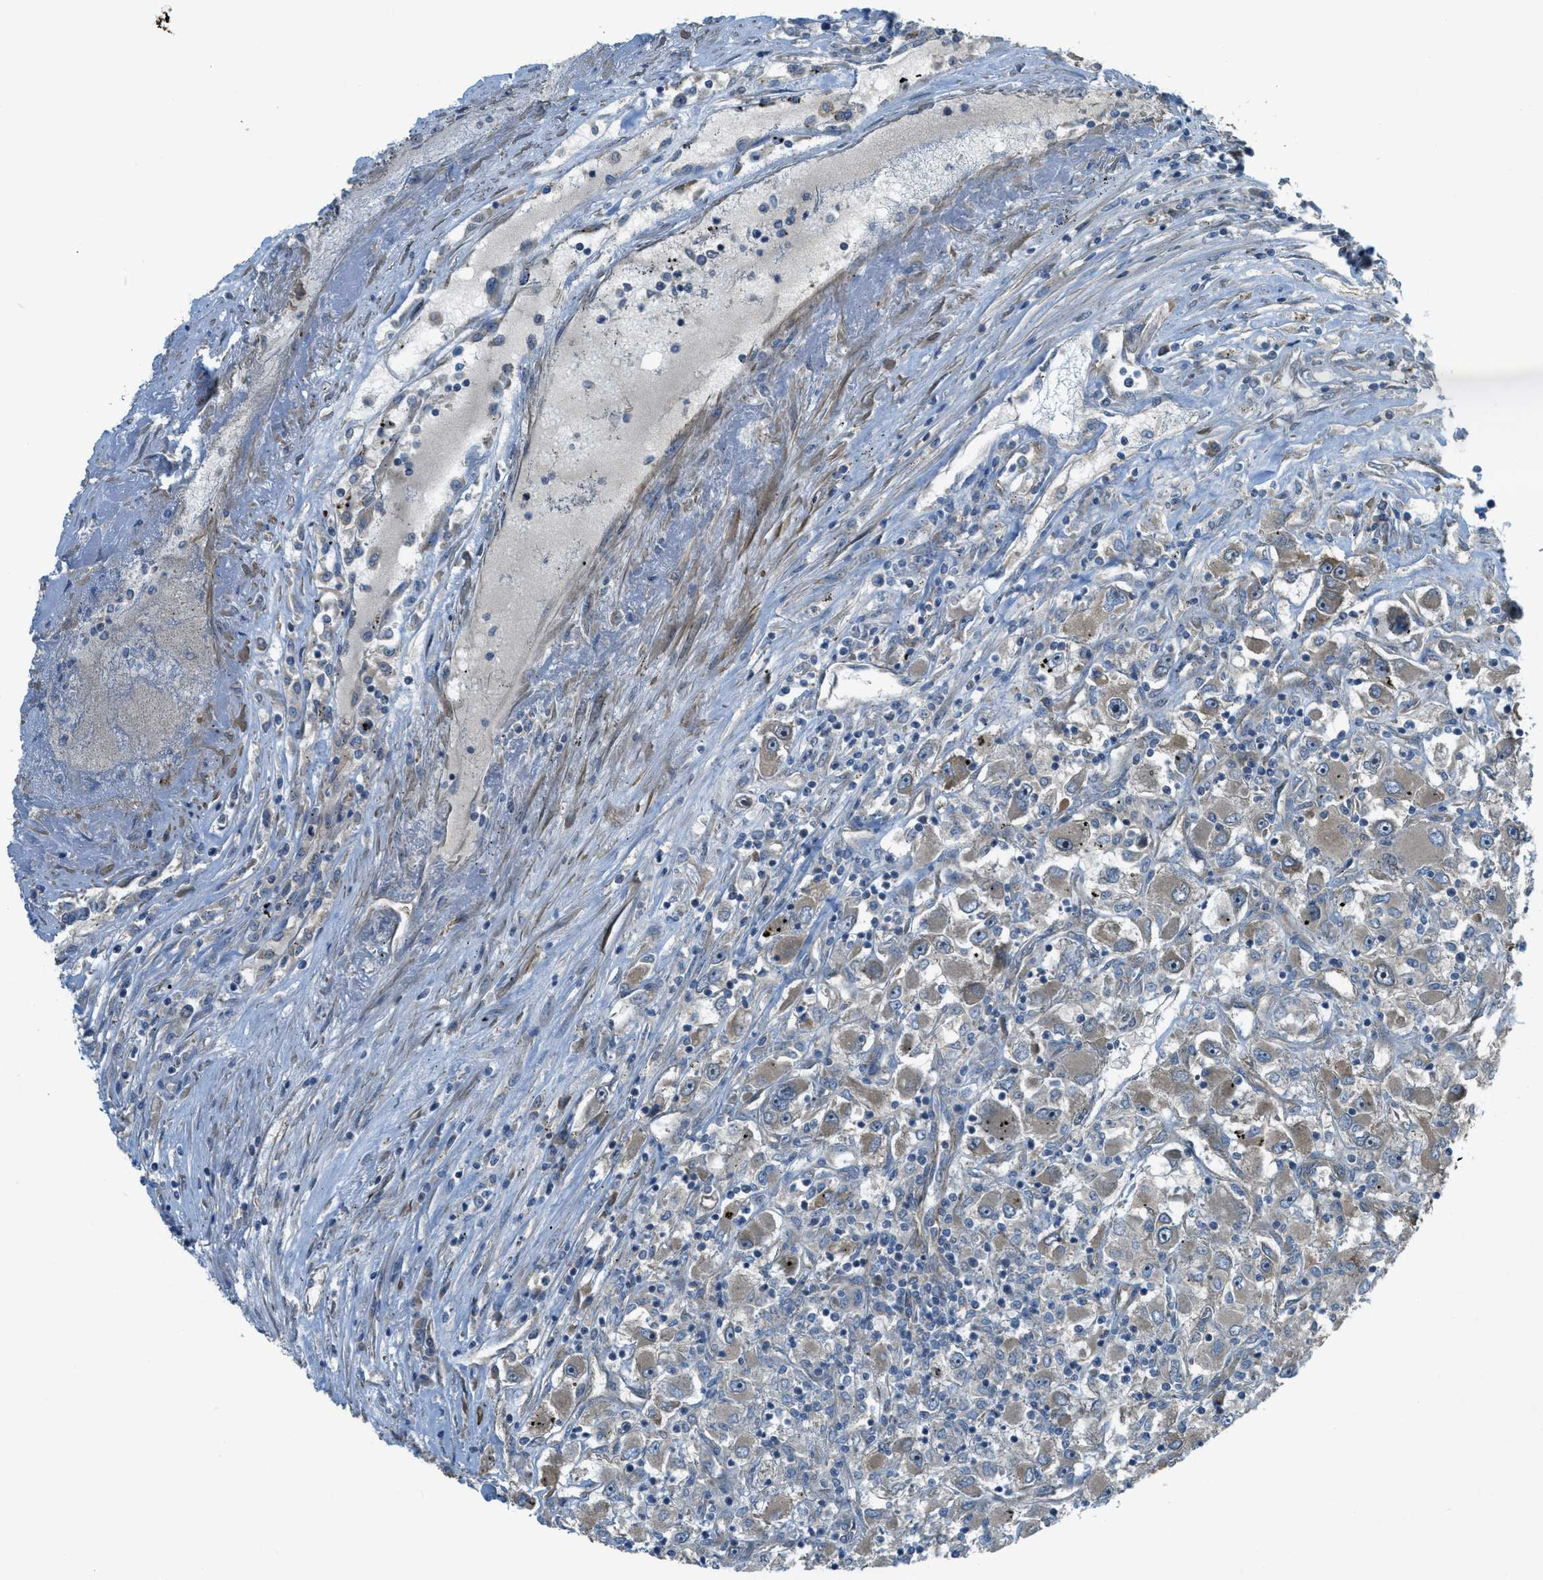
{"staining": {"intensity": "weak", "quantity": ">75%", "location": "cytoplasmic/membranous"}, "tissue": "renal cancer", "cell_type": "Tumor cells", "image_type": "cancer", "snomed": [{"axis": "morphology", "description": "Adenocarcinoma, NOS"}, {"axis": "topography", "description": "Kidney"}], "caption": "Renal cancer tissue exhibits weak cytoplasmic/membranous staining in approximately >75% of tumor cells, visualized by immunohistochemistry.", "gene": "VEZT", "patient": {"sex": "female", "age": 52}}